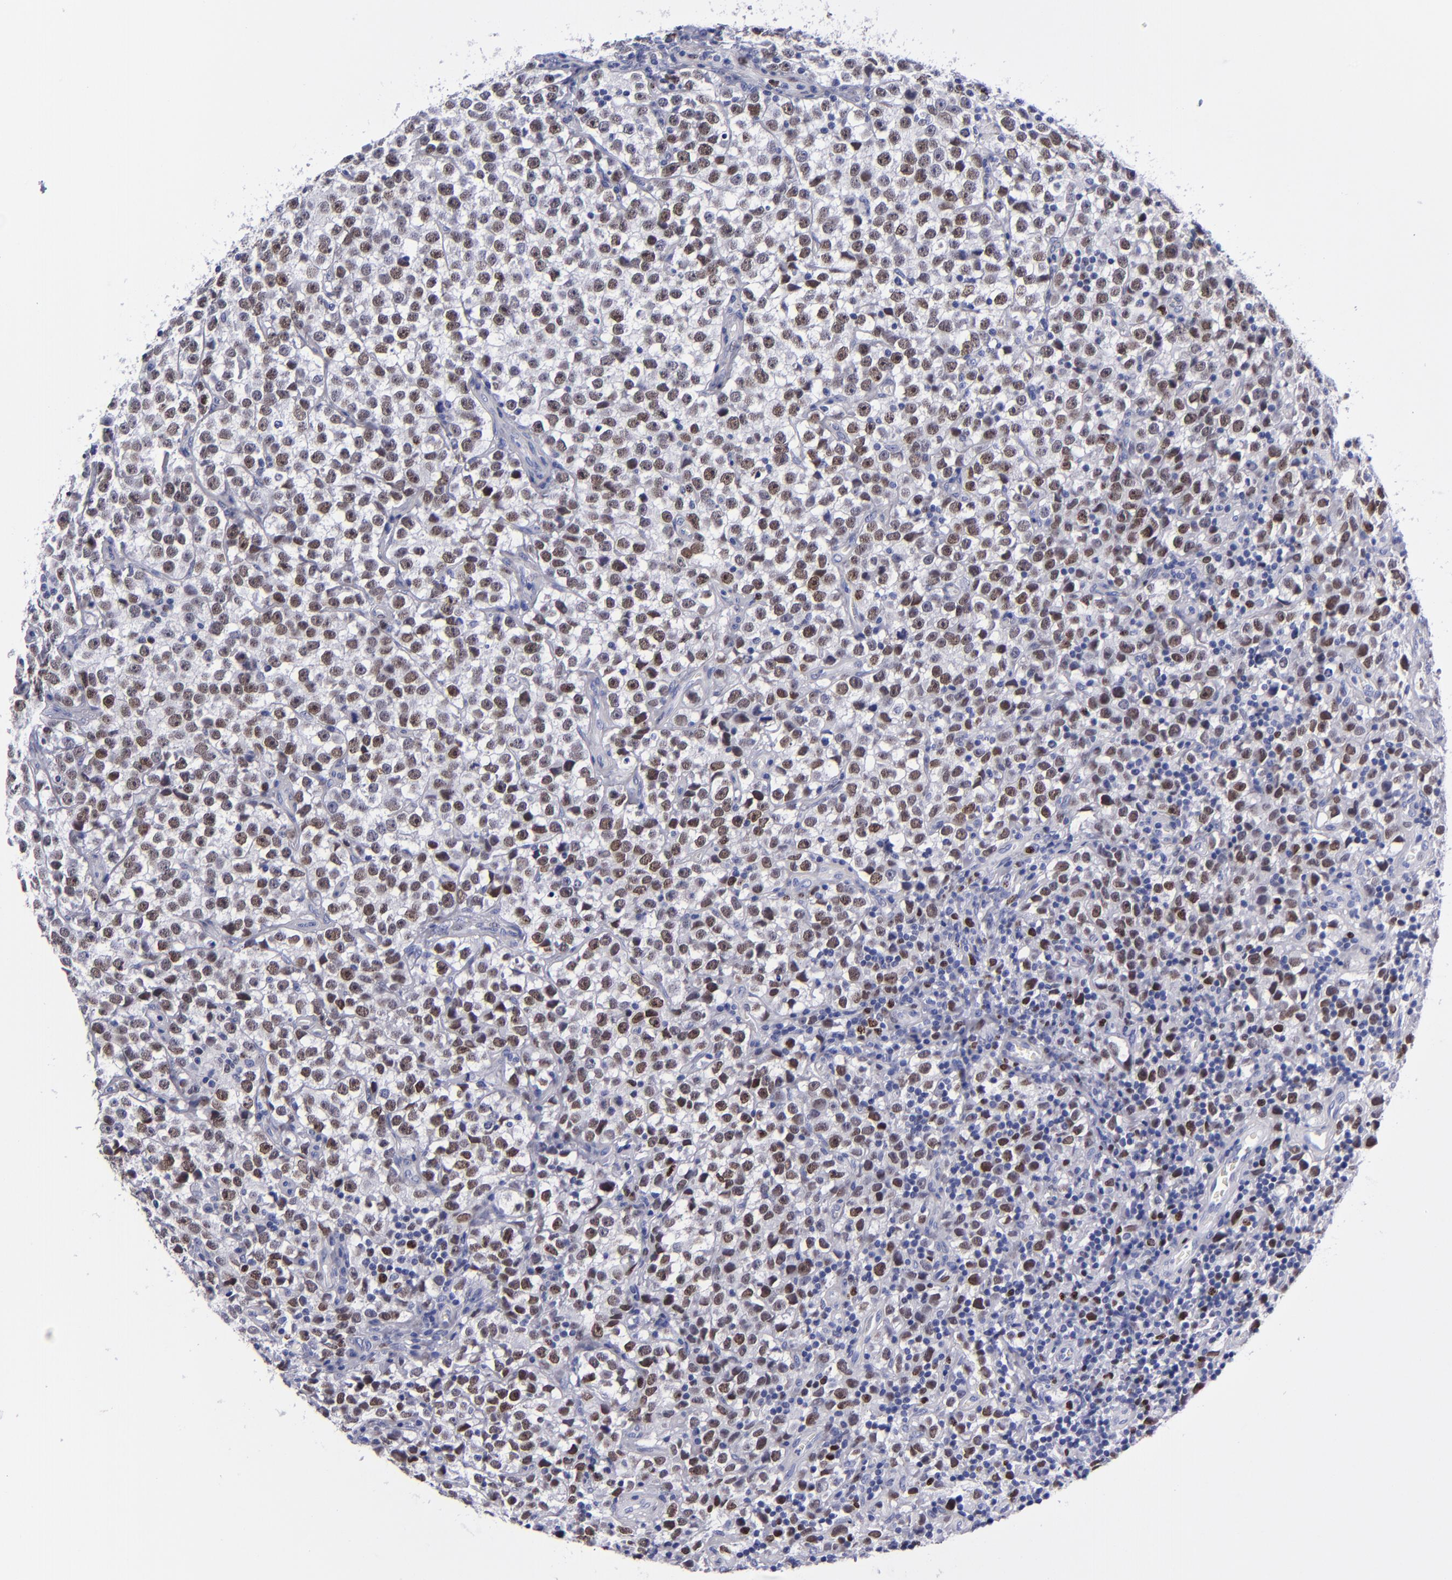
{"staining": {"intensity": "moderate", "quantity": ">75%", "location": "nuclear"}, "tissue": "testis cancer", "cell_type": "Tumor cells", "image_type": "cancer", "snomed": [{"axis": "morphology", "description": "Seminoma, NOS"}, {"axis": "topography", "description": "Testis"}], "caption": "Immunohistochemical staining of testis seminoma displays medium levels of moderate nuclear staining in approximately >75% of tumor cells.", "gene": "MCM7", "patient": {"sex": "male", "age": 25}}